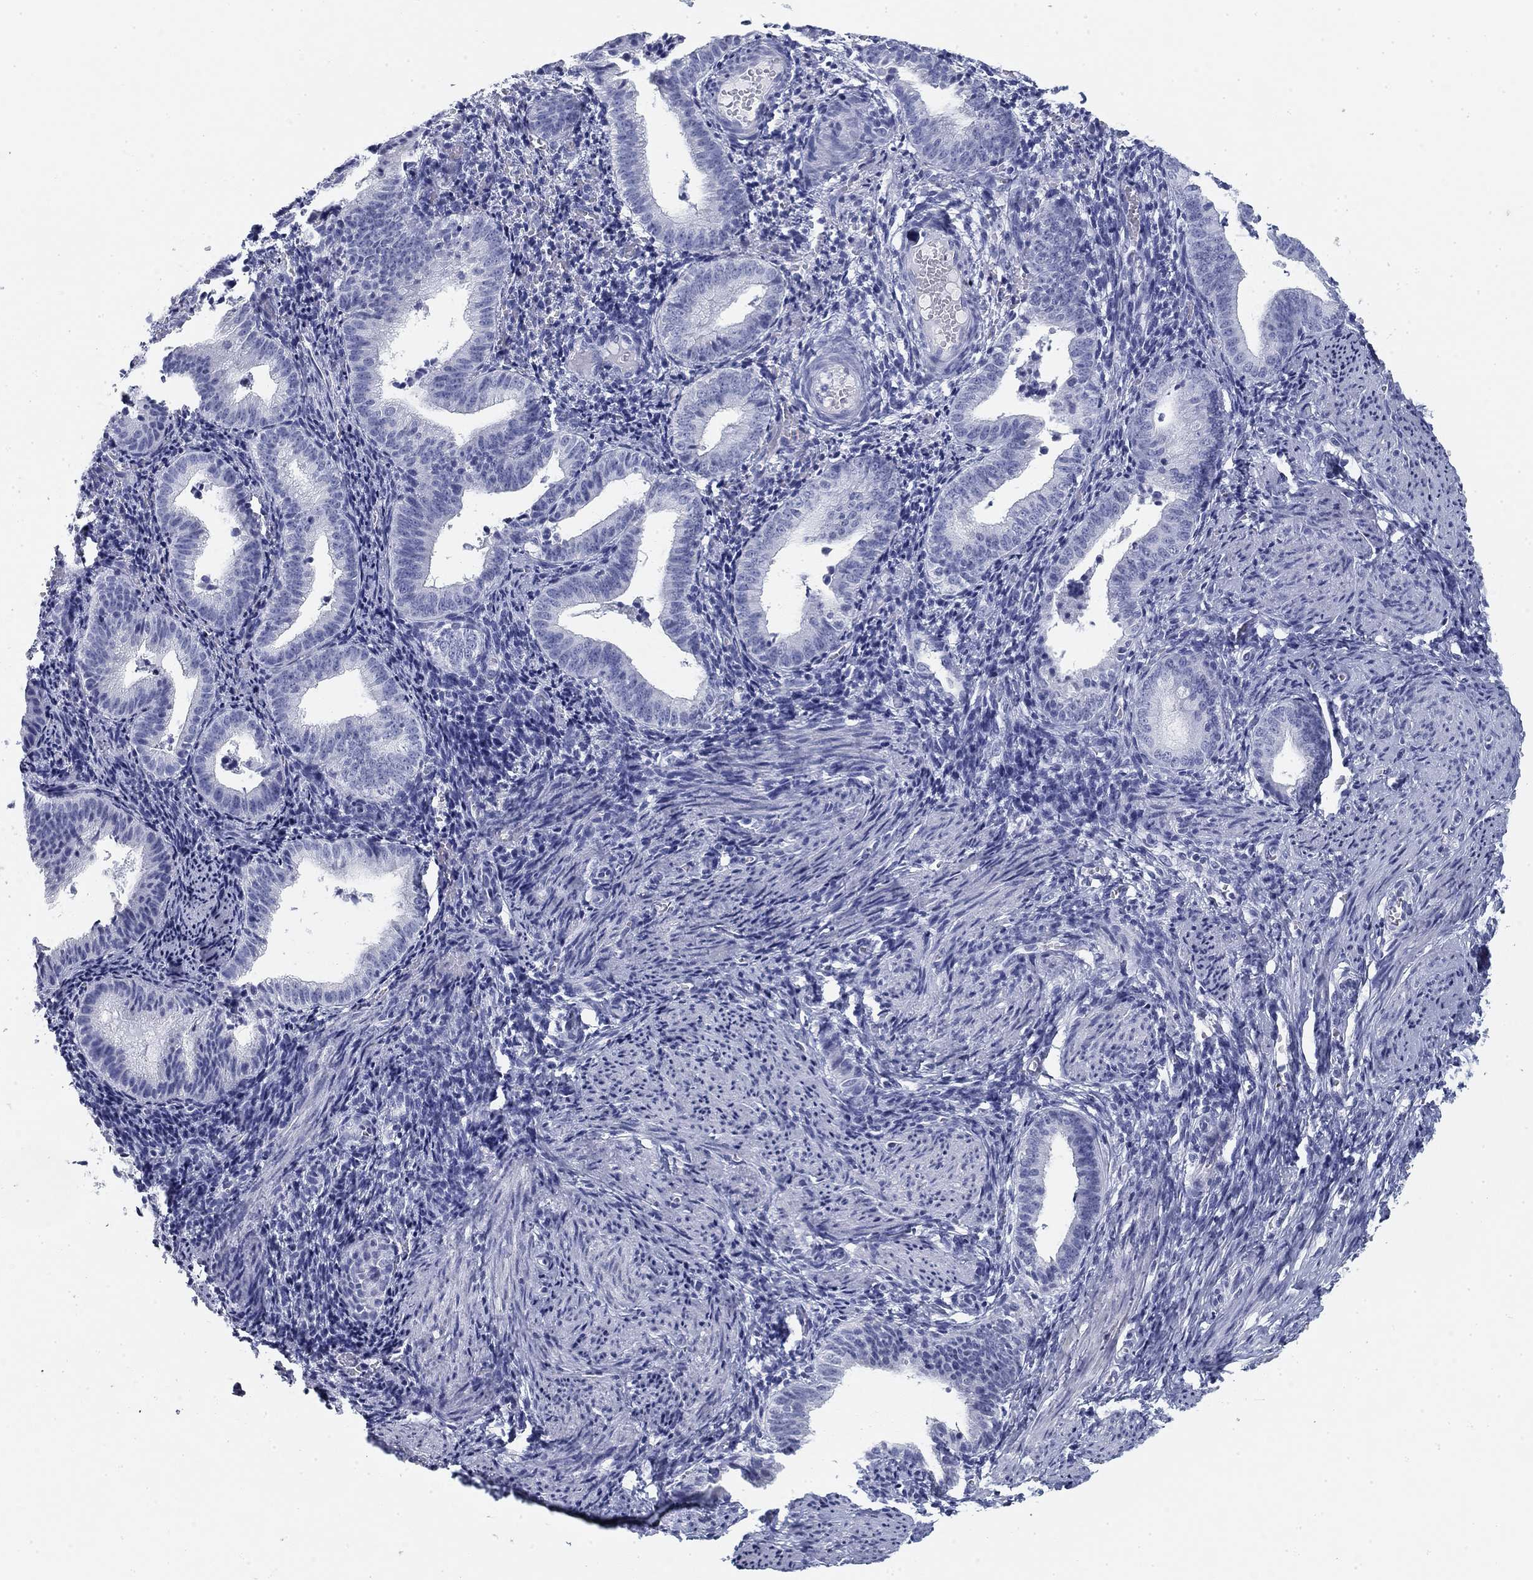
{"staining": {"intensity": "negative", "quantity": "none", "location": "none"}, "tissue": "endometrium", "cell_type": "Cells in endometrial stroma", "image_type": "normal", "snomed": [{"axis": "morphology", "description": "Normal tissue, NOS"}, {"axis": "topography", "description": "Endometrium"}], "caption": "A high-resolution histopathology image shows immunohistochemistry (IHC) staining of benign endometrium, which exhibits no significant positivity in cells in endometrial stroma.", "gene": "CD79B", "patient": {"sex": "female", "age": 42}}